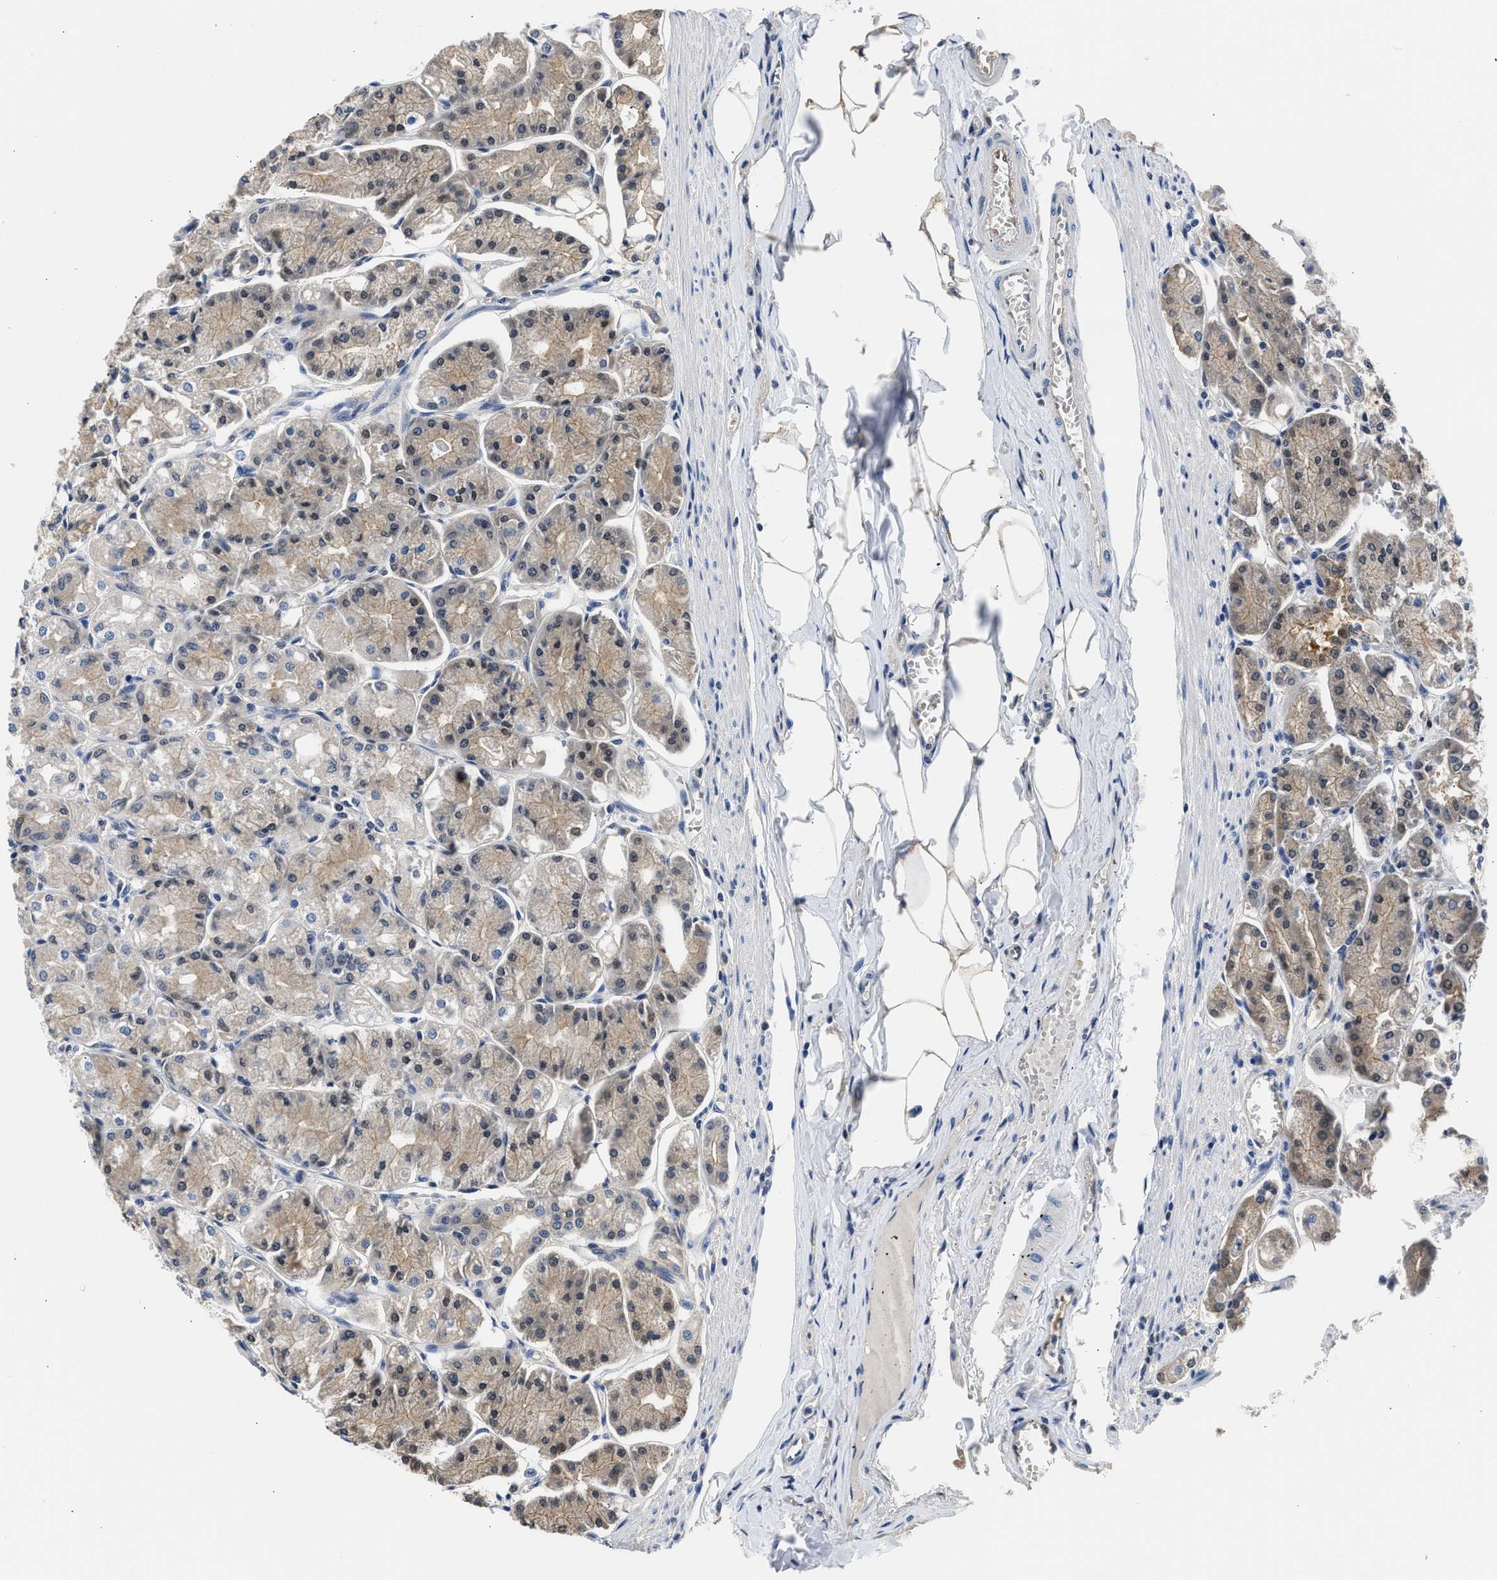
{"staining": {"intensity": "moderate", "quantity": "25%-75%", "location": "cytoplasmic/membranous,nuclear"}, "tissue": "stomach", "cell_type": "Glandular cells", "image_type": "normal", "snomed": [{"axis": "morphology", "description": "Normal tissue, NOS"}, {"axis": "topography", "description": "Stomach, lower"}], "caption": "Stomach stained for a protein reveals moderate cytoplasmic/membranous,nuclear positivity in glandular cells. (Stains: DAB (3,3'-diaminobenzidine) in brown, nuclei in blue, Microscopy: brightfield microscopy at high magnification).", "gene": "XPO5", "patient": {"sex": "male", "age": 71}}